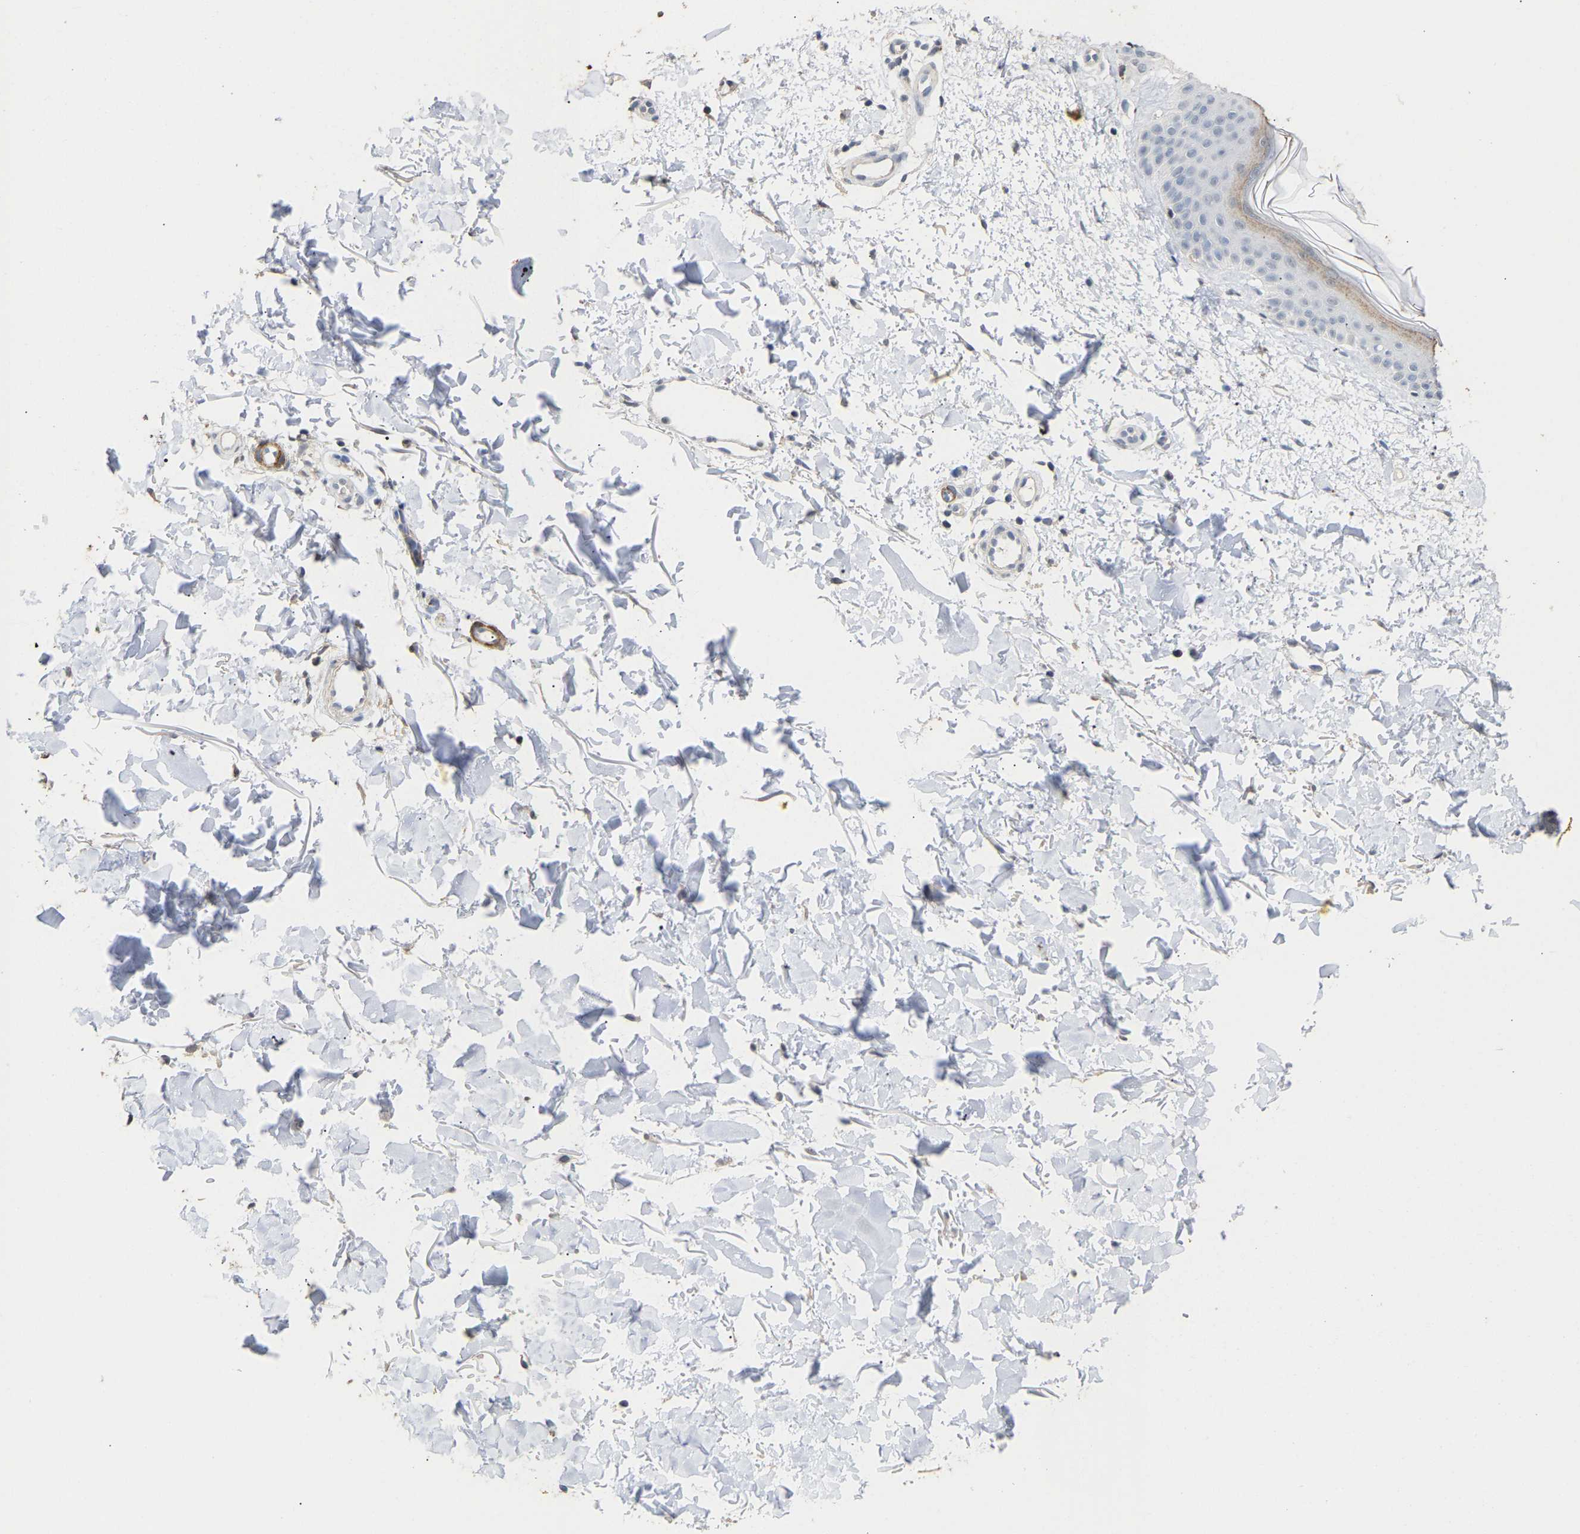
{"staining": {"intensity": "negative", "quantity": "none", "location": "none"}, "tissue": "skin", "cell_type": "Fibroblasts", "image_type": "normal", "snomed": [{"axis": "morphology", "description": "Normal tissue, NOS"}, {"axis": "morphology", "description": "Malignant melanoma, NOS"}, {"axis": "topography", "description": "Skin"}], "caption": "Immunohistochemistry micrograph of unremarkable skin: human skin stained with DAB shows no significant protein staining in fibroblasts.", "gene": "AMPH", "patient": {"sex": "male", "age": 83}}